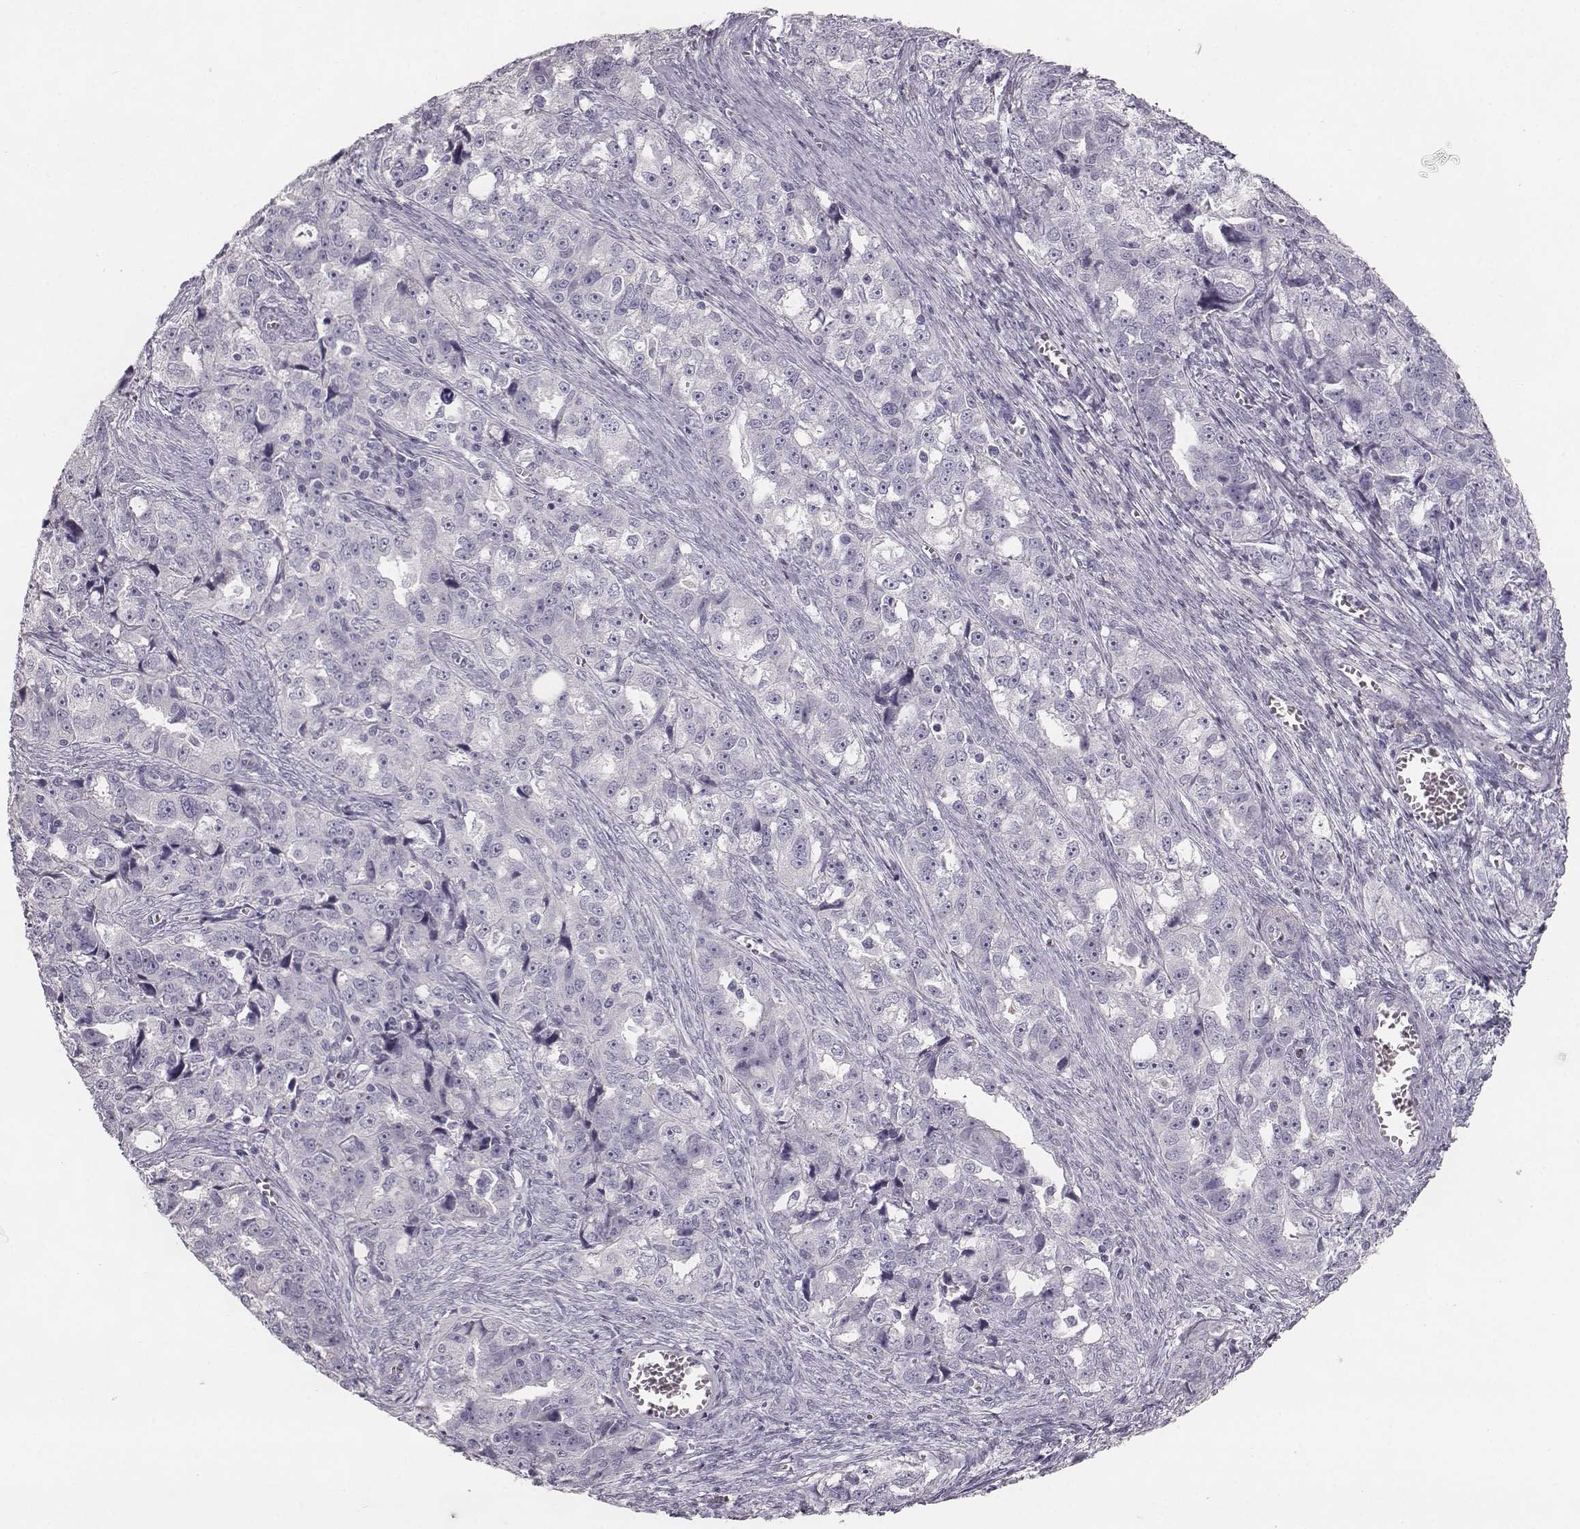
{"staining": {"intensity": "negative", "quantity": "none", "location": "none"}, "tissue": "ovarian cancer", "cell_type": "Tumor cells", "image_type": "cancer", "snomed": [{"axis": "morphology", "description": "Cystadenocarcinoma, serous, NOS"}, {"axis": "topography", "description": "Ovary"}], "caption": "A high-resolution image shows IHC staining of ovarian cancer (serous cystadenocarcinoma), which demonstrates no significant staining in tumor cells. Nuclei are stained in blue.", "gene": "NPTXR", "patient": {"sex": "female", "age": 51}}